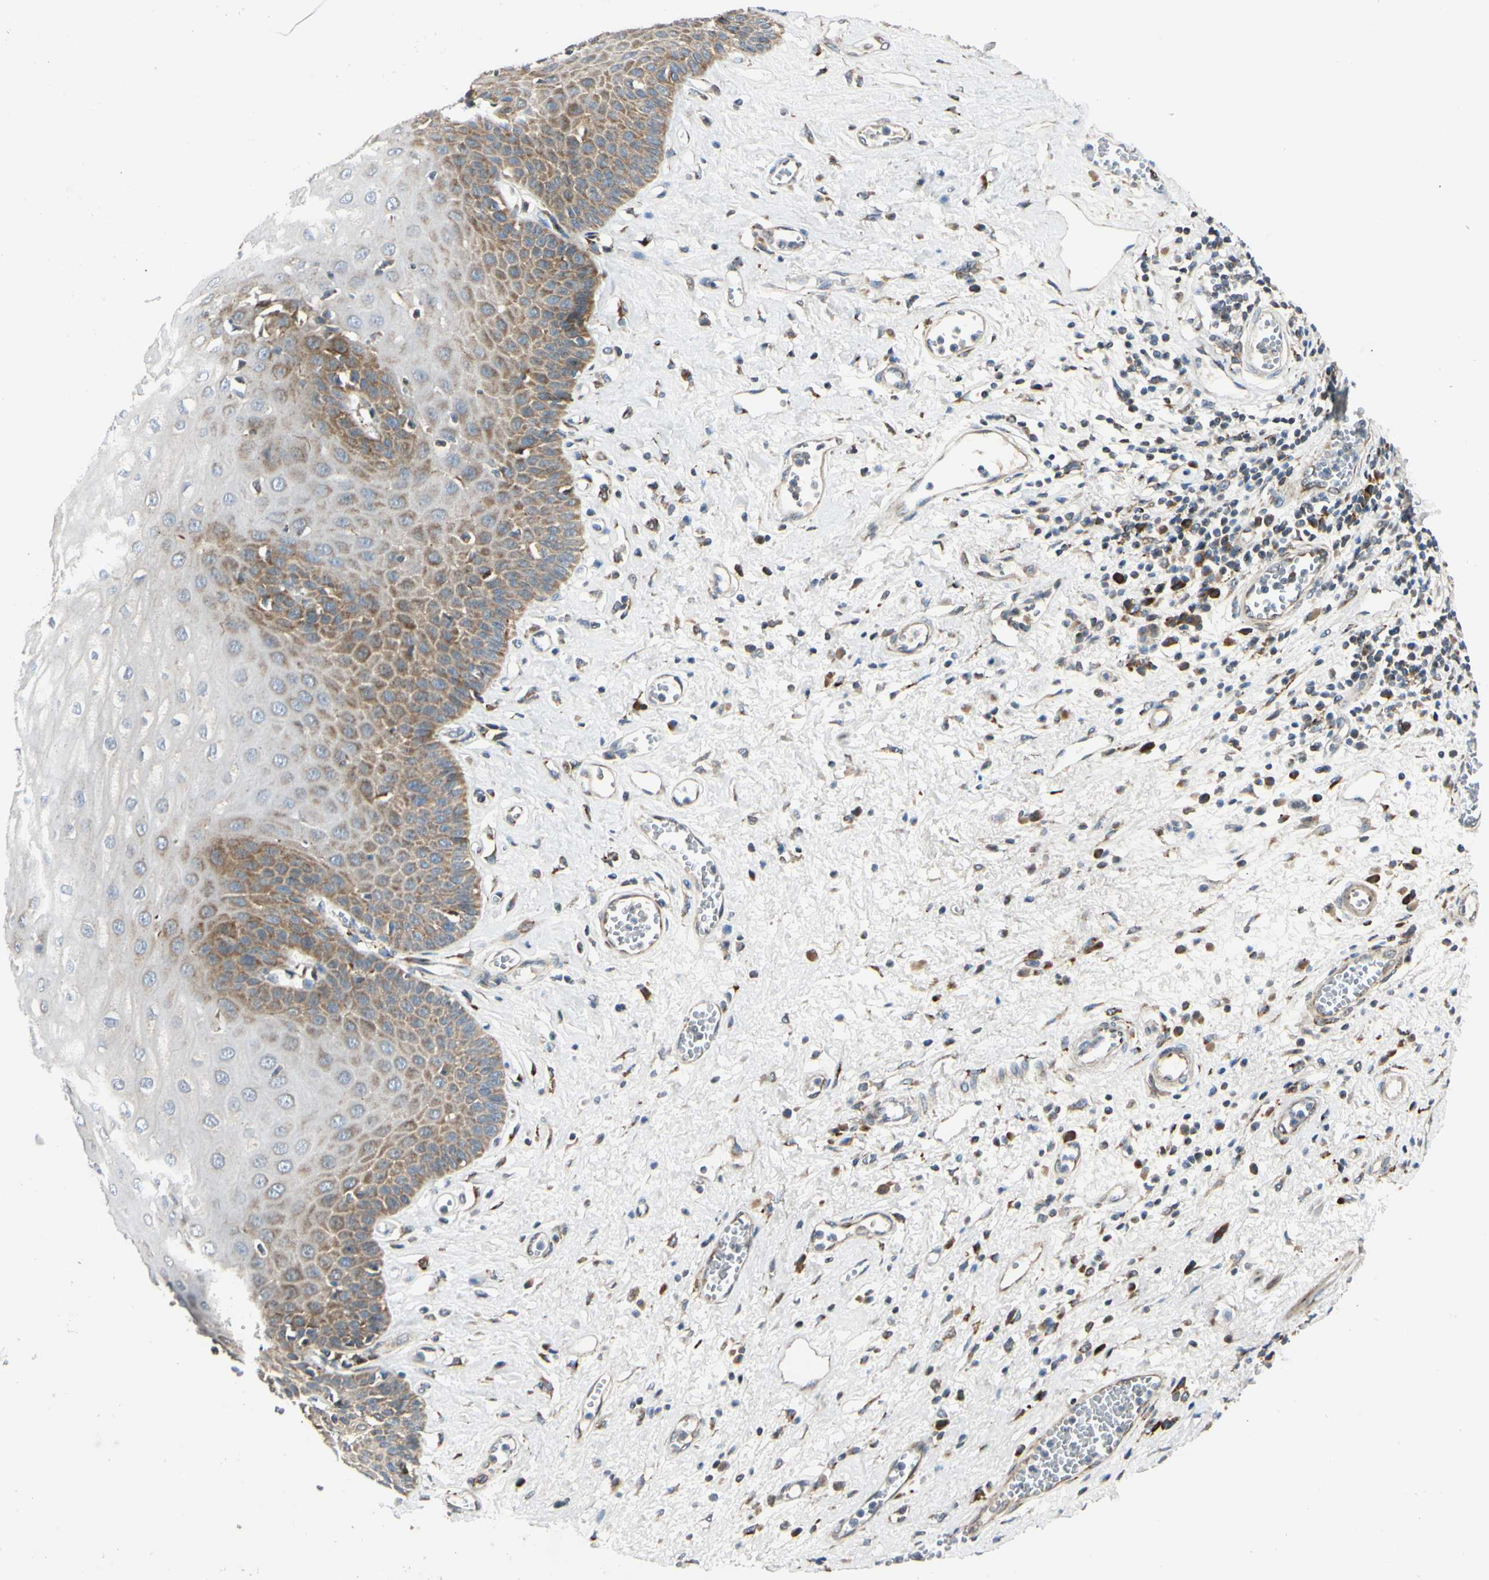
{"staining": {"intensity": "moderate", "quantity": "25%-75%", "location": "cytoplasmic/membranous"}, "tissue": "esophagus", "cell_type": "Squamous epithelial cells", "image_type": "normal", "snomed": [{"axis": "morphology", "description": "Normal tissue, NOS"}, {"axis": "morphology", "description": "Squamous cell carcinoma, NOS"}, {"axis": "topography", "description": "Esophagus"}], "caption": "Human esophagus stained with a brown dye reveals moderate cytoplasmic/membranous positive staining in approximately 25%-75% of squamous epithelial cells.", "gene": "MRPL9", "patient": {"sex": "male", "age": 65}}